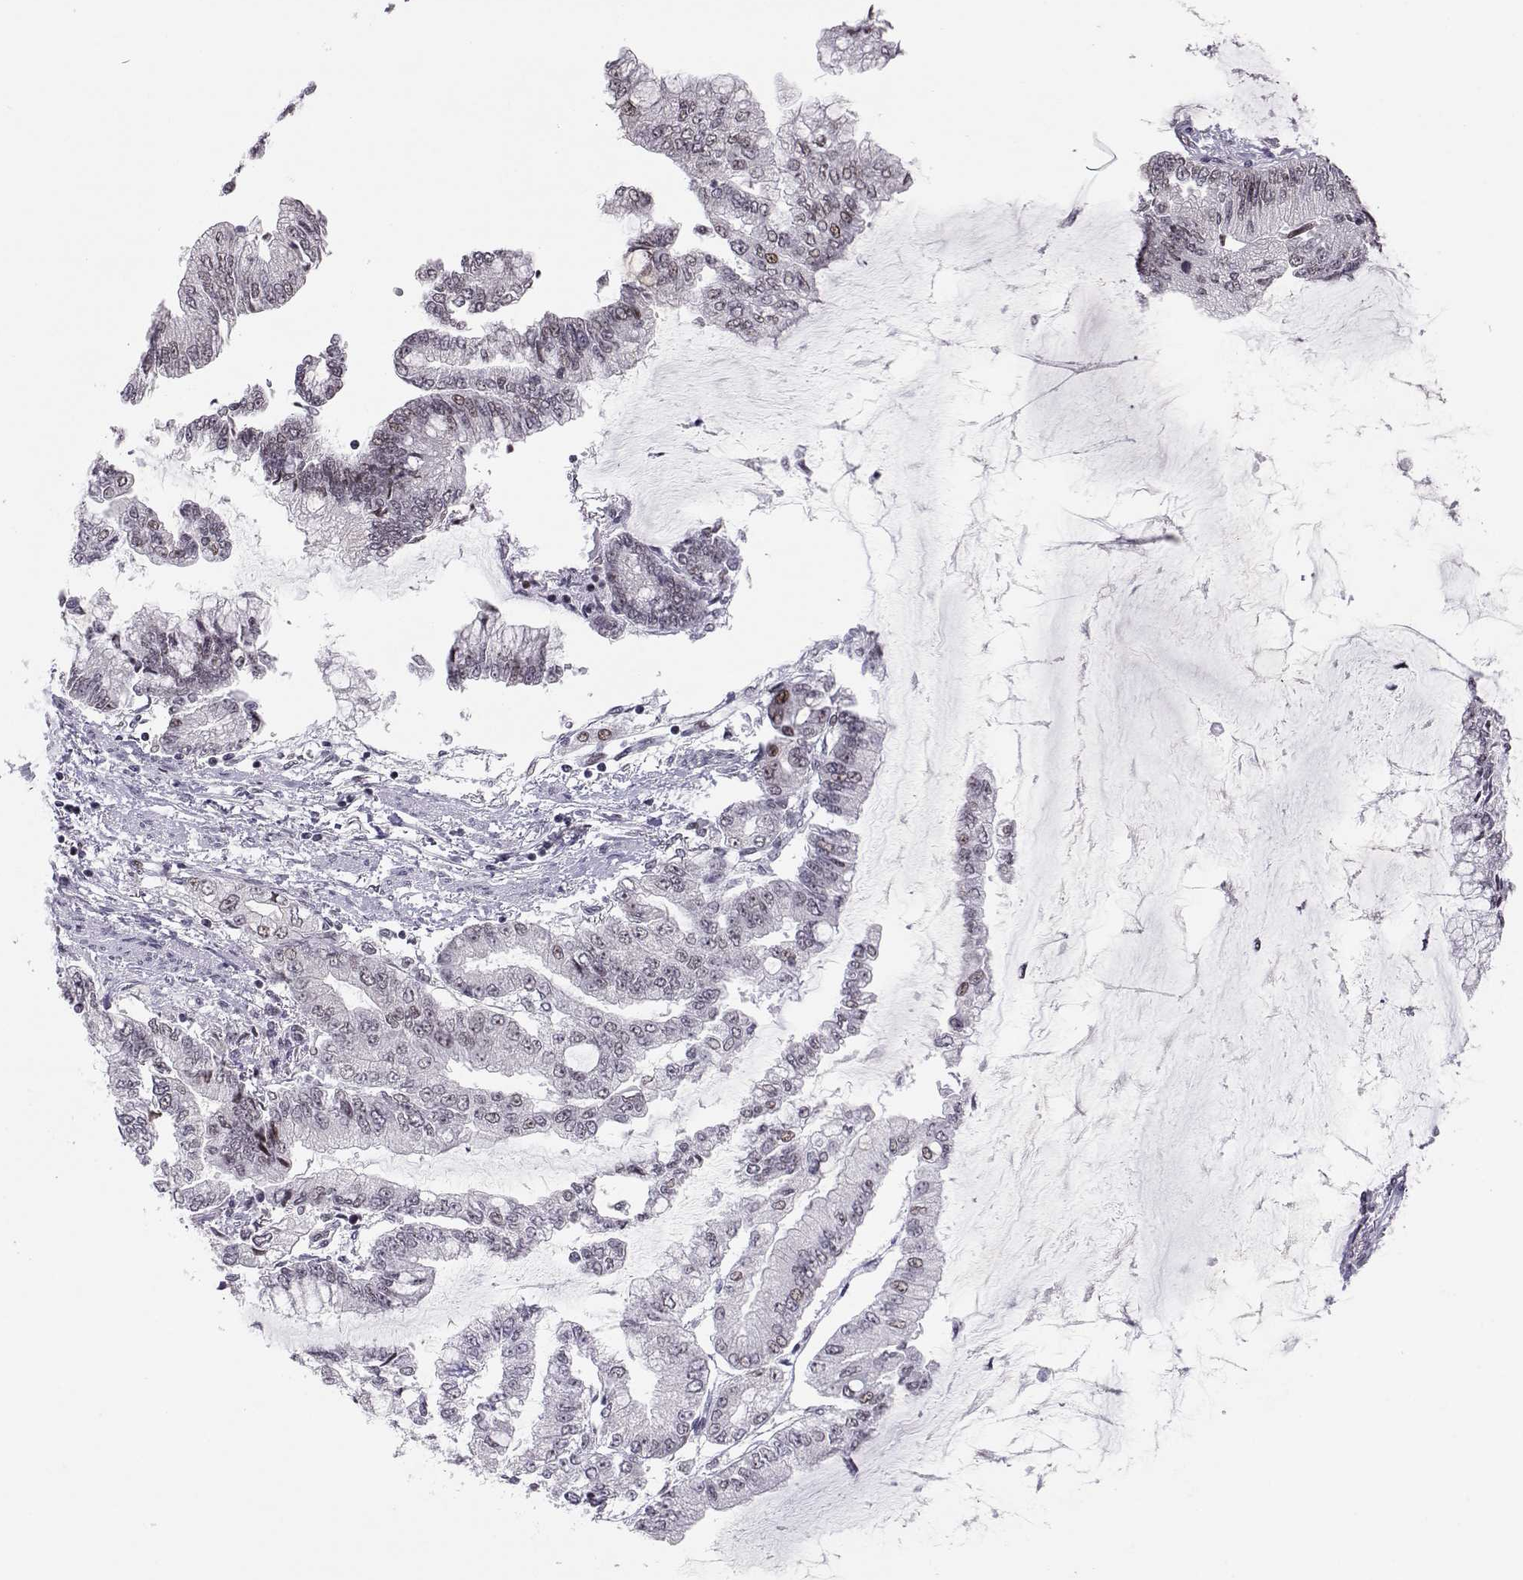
{"staining": {"intensity": "negative", "quantity": "none", "location": "none"}, "tissue": "stomach cancer", "cell_type": "Tumor cells", "image_type": "cancer", "snomed": [{"axis": "morphology", "description": "Adenocarcinoma, NOS"}, {"axis": "topography", "description": "Stomach, upper"}], "caption": "An immunohistochemistry micrograph of stomach adenocarcinoma is shown. There is no staining in tumor cells of stomach adenocarcinoma.", "gene": "SIX6", "patient": {"sex": "female", "age": 74}}